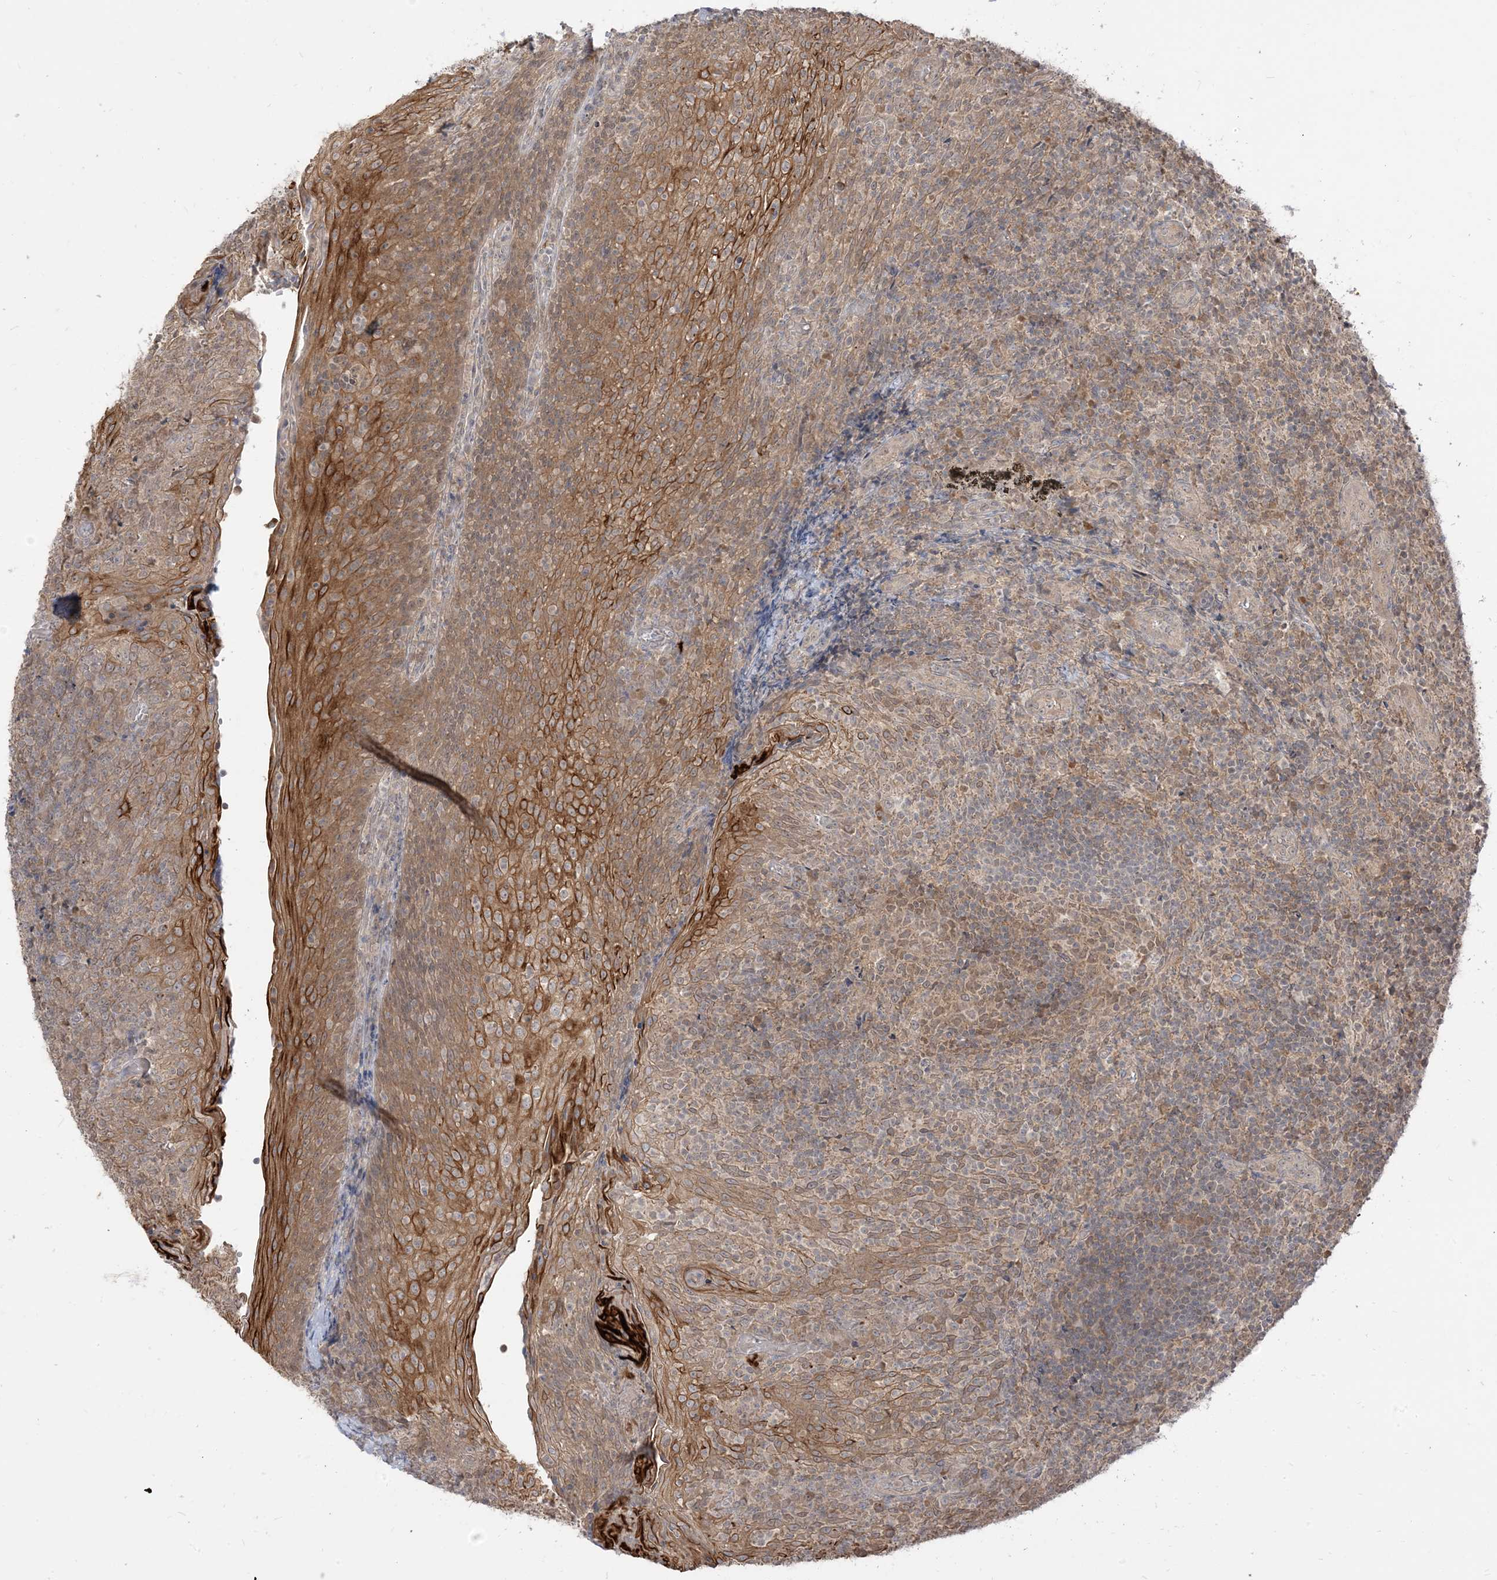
{"staining": {"intensity": "weak", "quantity": "25%-75%", "location": "cytoplasmic/membranous,nuclear"}, "tissue": "tonsil", "cell_type": "Germinal center cells", "image_type": "normal", "snomed": [{"axis": "morphology", "description": "Normal tissue, NOS"}, {"axis": "topography", "description": "Tonsil"}], "caption": "A photomicrograph of tonsil stained for a protein displays weak cytoplasmic/membranous,nuclear brown staining in germinal center cells.", "gene": "TBCC", "patient": {"sex": "female", "age": 19}}